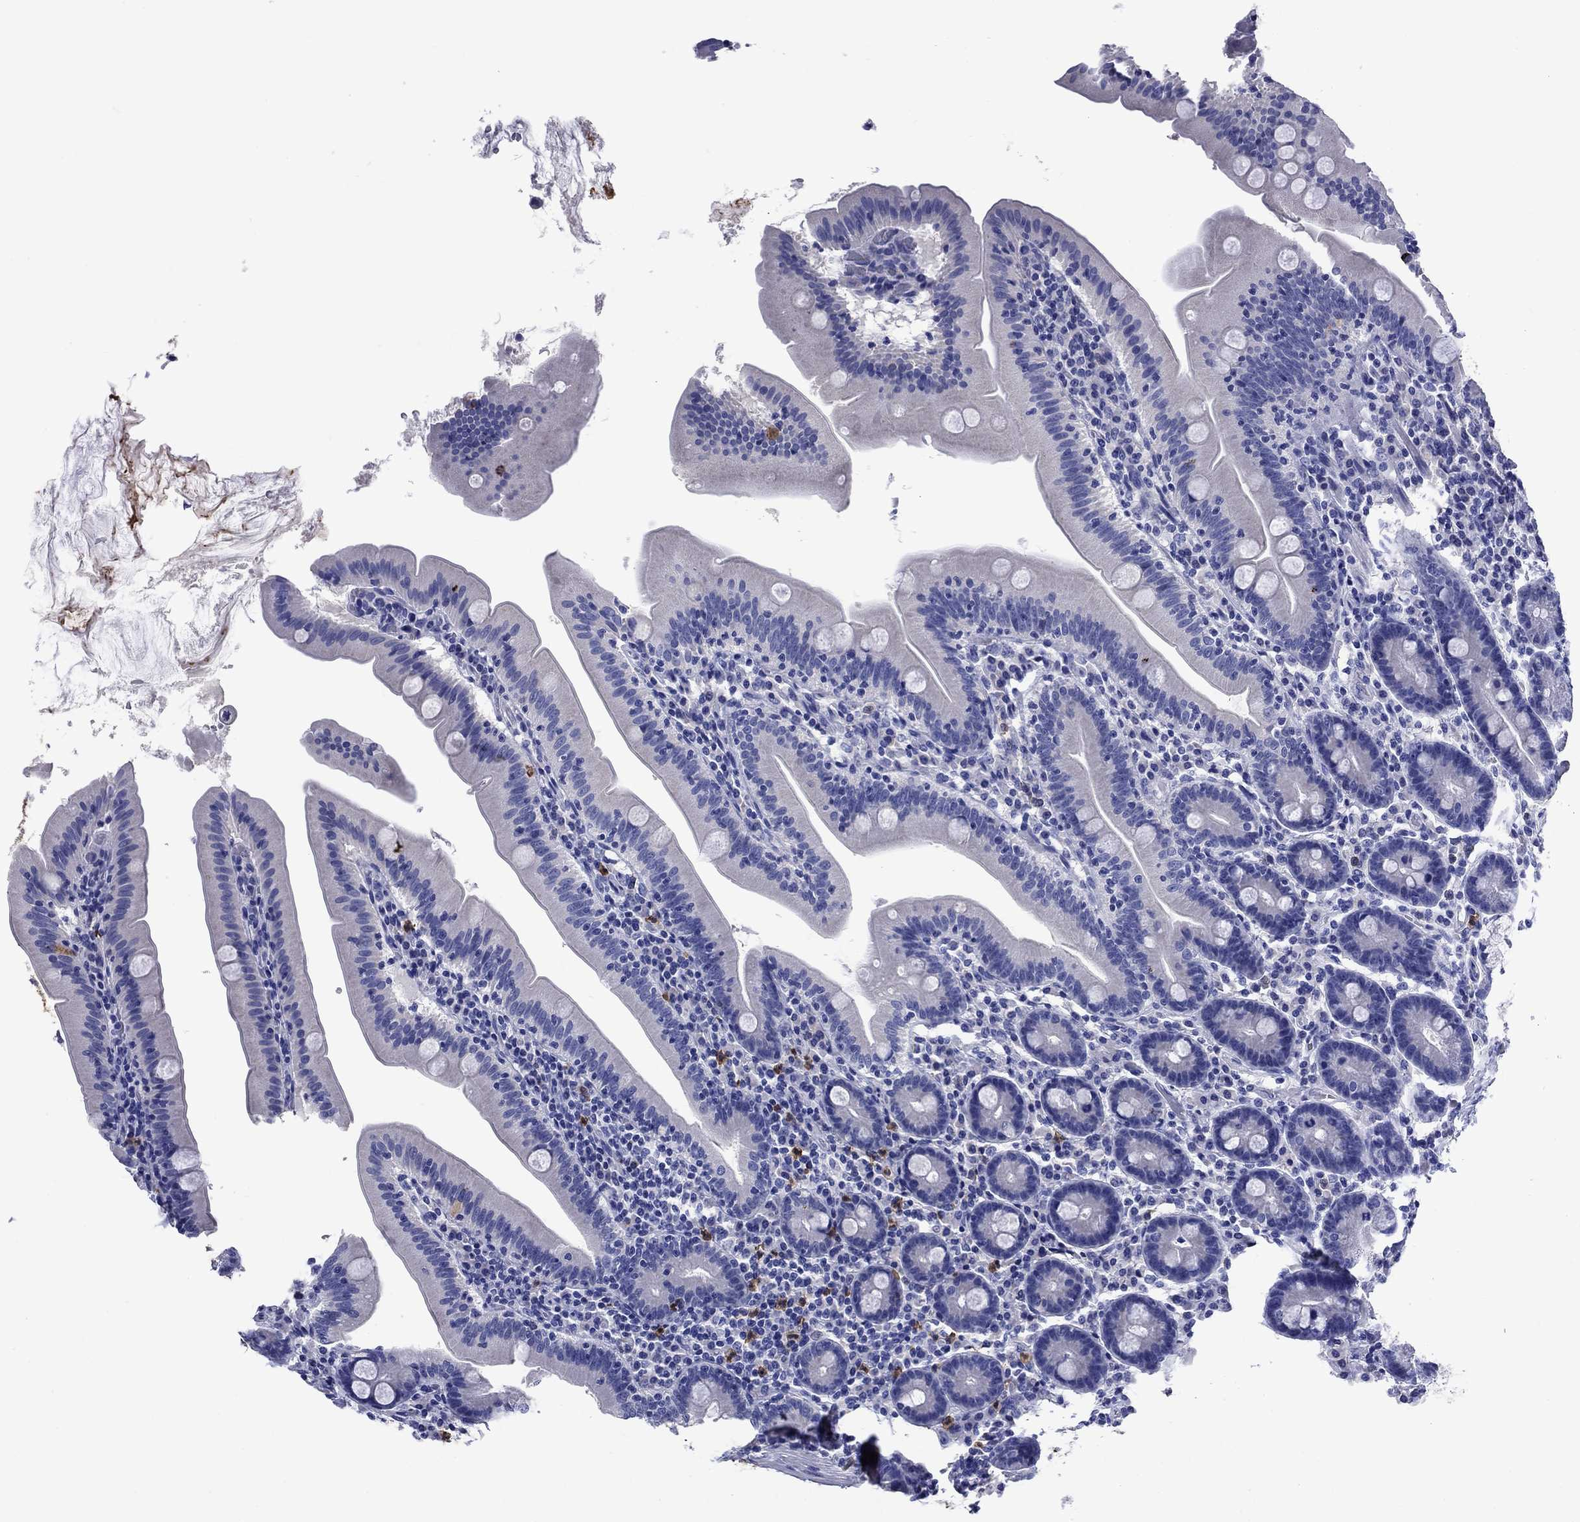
{"staining": {"intensity": "negative", "quantity": "none", "location": "none"}, "tissue": "small intestine", "cell_type": "Glandular cells", "image_type": "normal", "snomed": [{"axis": "morphology", "description": "Normal tissue, NOS"}, {"axis": "topography", "description": "Small intestine"}], "caption": "Immunohistochemistry of normal human small intestine displays no staining in glandular cells. The staining was performed using DAB (3,3'-diaminobenzidine) to visualize the protein expression in brown, while the nuclei were stained in blue with hematoxylin (Magnification: 20x).", "gene": "TFR2", "patient": {"sex": "male", "age": 37}}